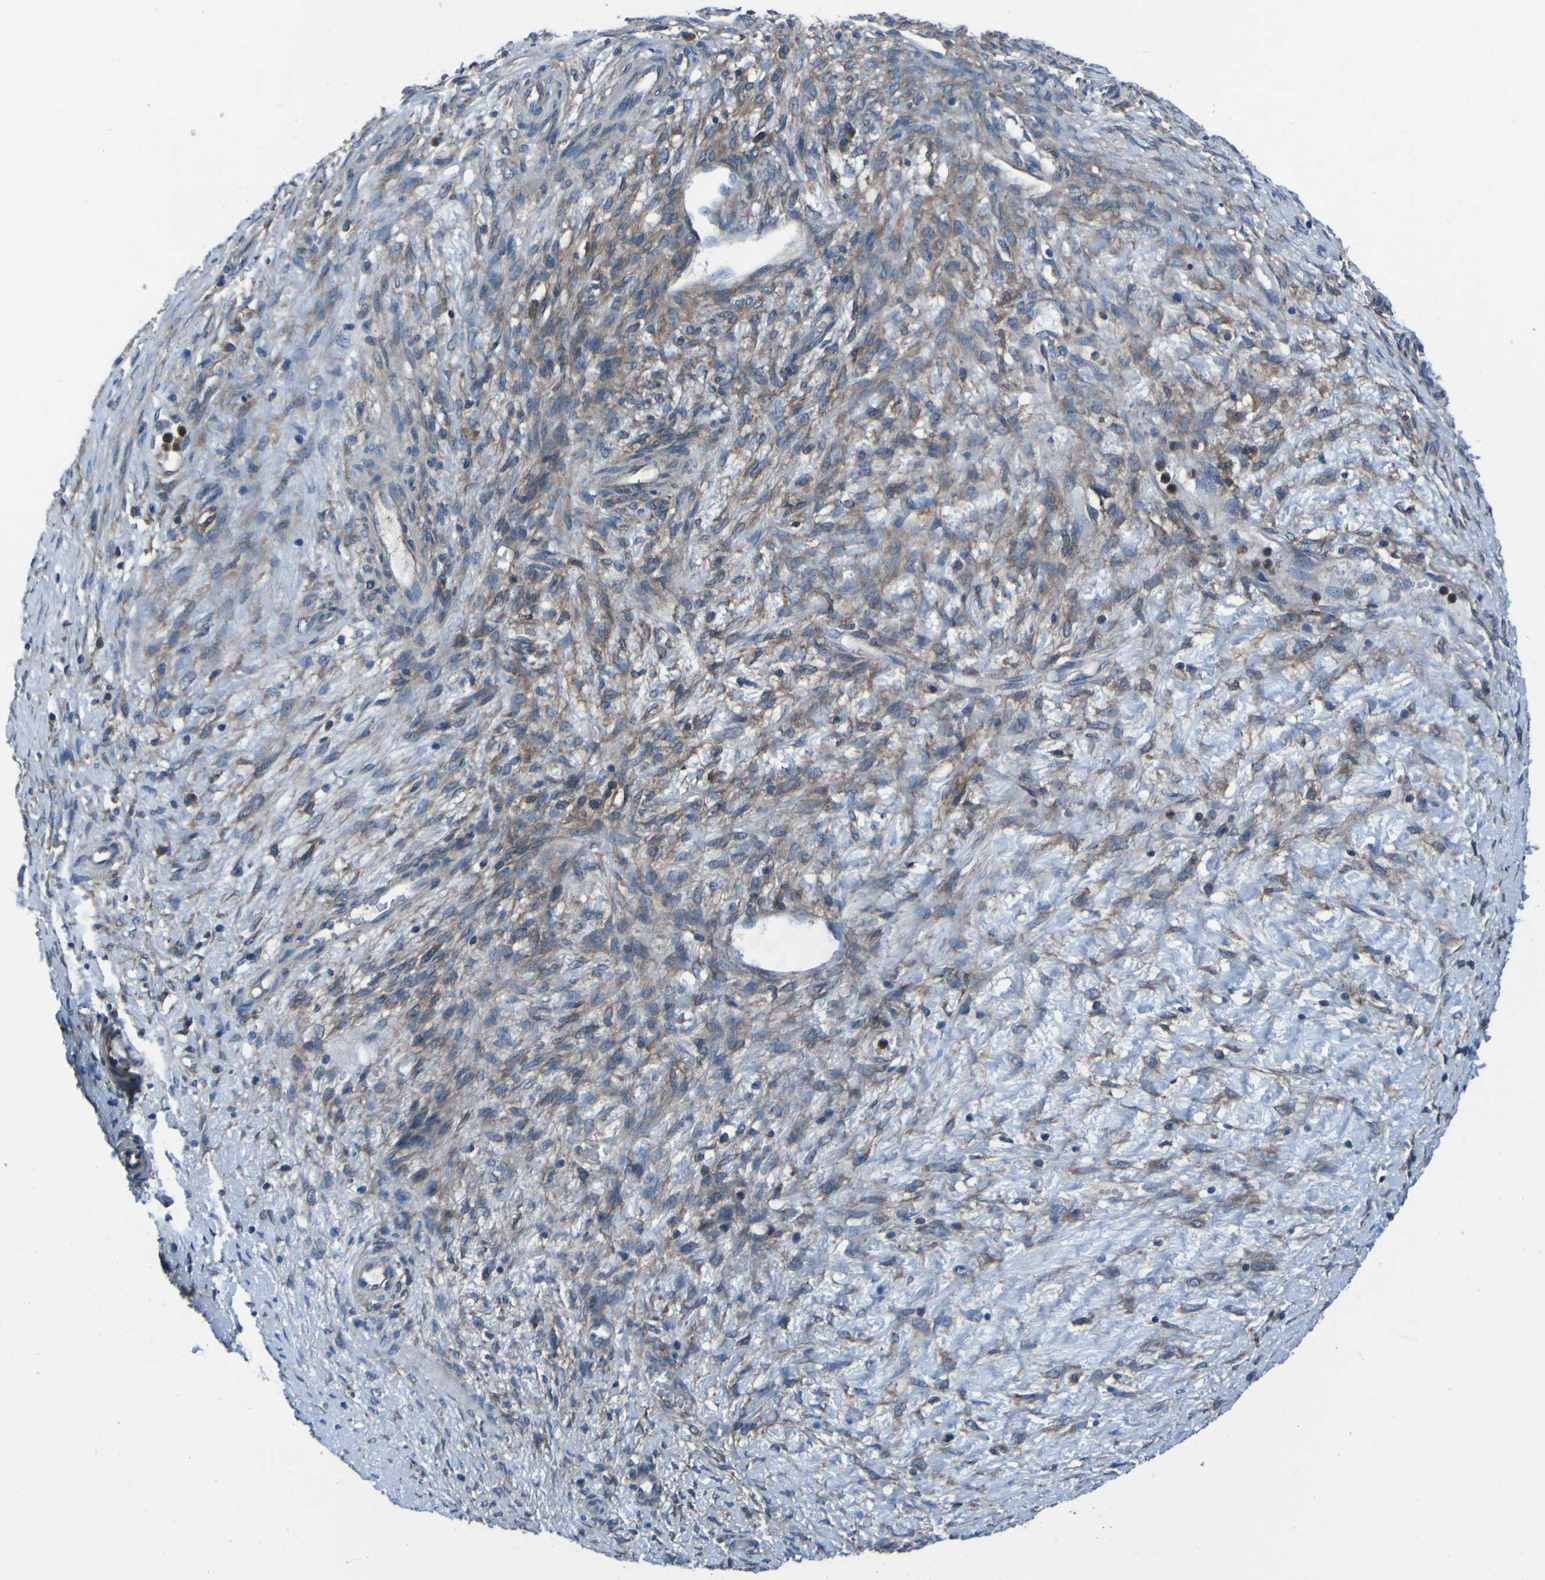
{"staining": {"intensity": "moderate", "quantity": ">75%", "location": "cytoplasmic/membranous"}, "tissue": "ovarian cancer", "cell_type": "Tumor cells", "image_type": "cancer", "snomed": [{"axis": "morphology", "description": "Cystadenocarcinoma, mucinous, NOS"}, {"axis": "topography", "description": "Ovary"}], "caption": "An IHC photomicrograph of tumor tissue is shown. Protein staining in brown shows moderate cytoplasmic/membranous positivity in ovarian cancer (mucinous cystadenocarcinoma) within tumor cells.", "gene": "RAB5B", "patient": {"sex": "female", "age": 80}}